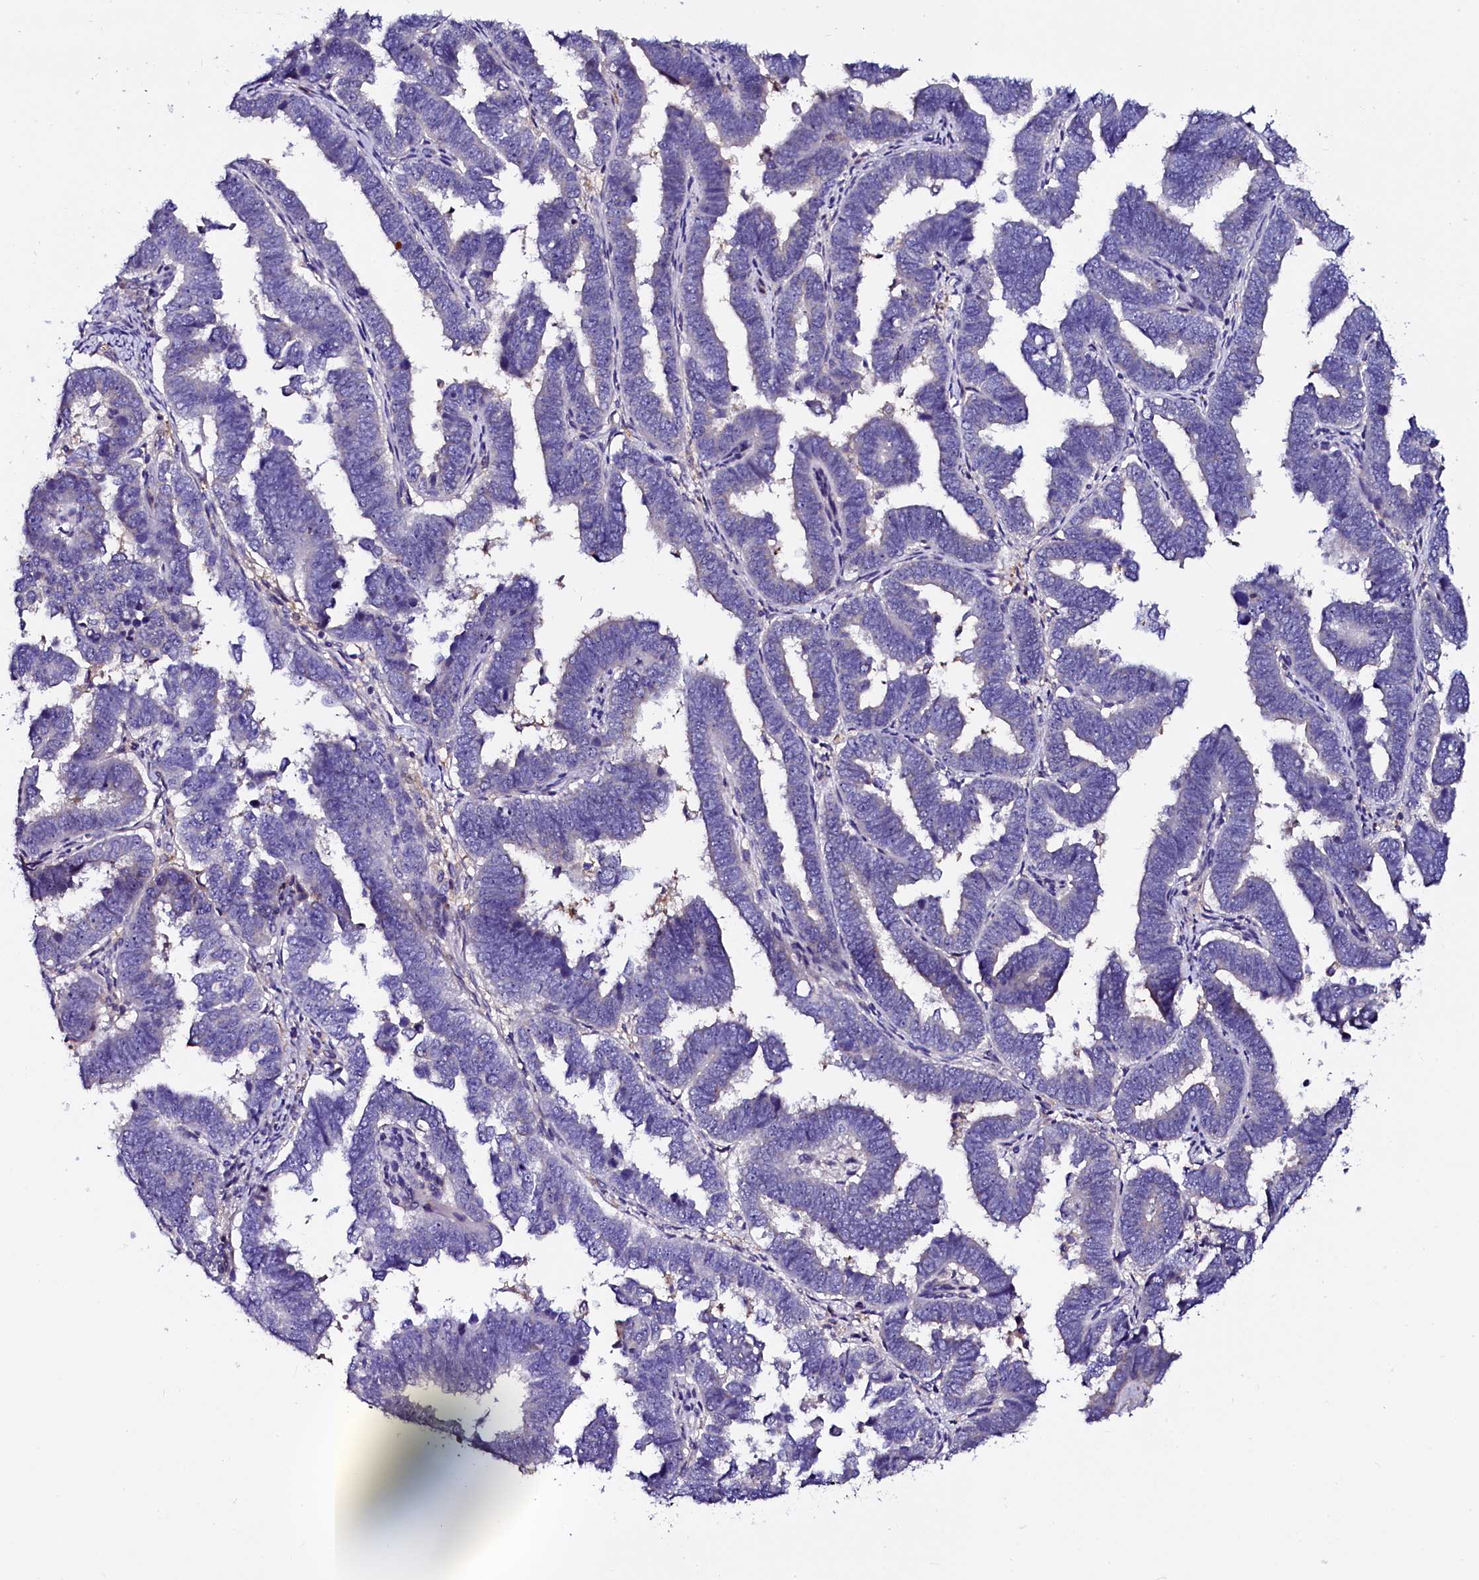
{"staining": {"intensity": "negative", "quantity": "none", "location": "none"}, "tissue": "endometrial cancer", "cell_type": "Tumor cells", "image_type": "cancer", "snomed": [{"axis": "morphology", "description": "Adenocarcinoma, NOS"}, {"axis": "topography", "description": "Endometrium"}], "caption": "Tumor cells are negative for protein expression in human endometrial adenocarcinoma.", "gene": "OTOL1", "patient": {"sex": "female", "age": 75}}